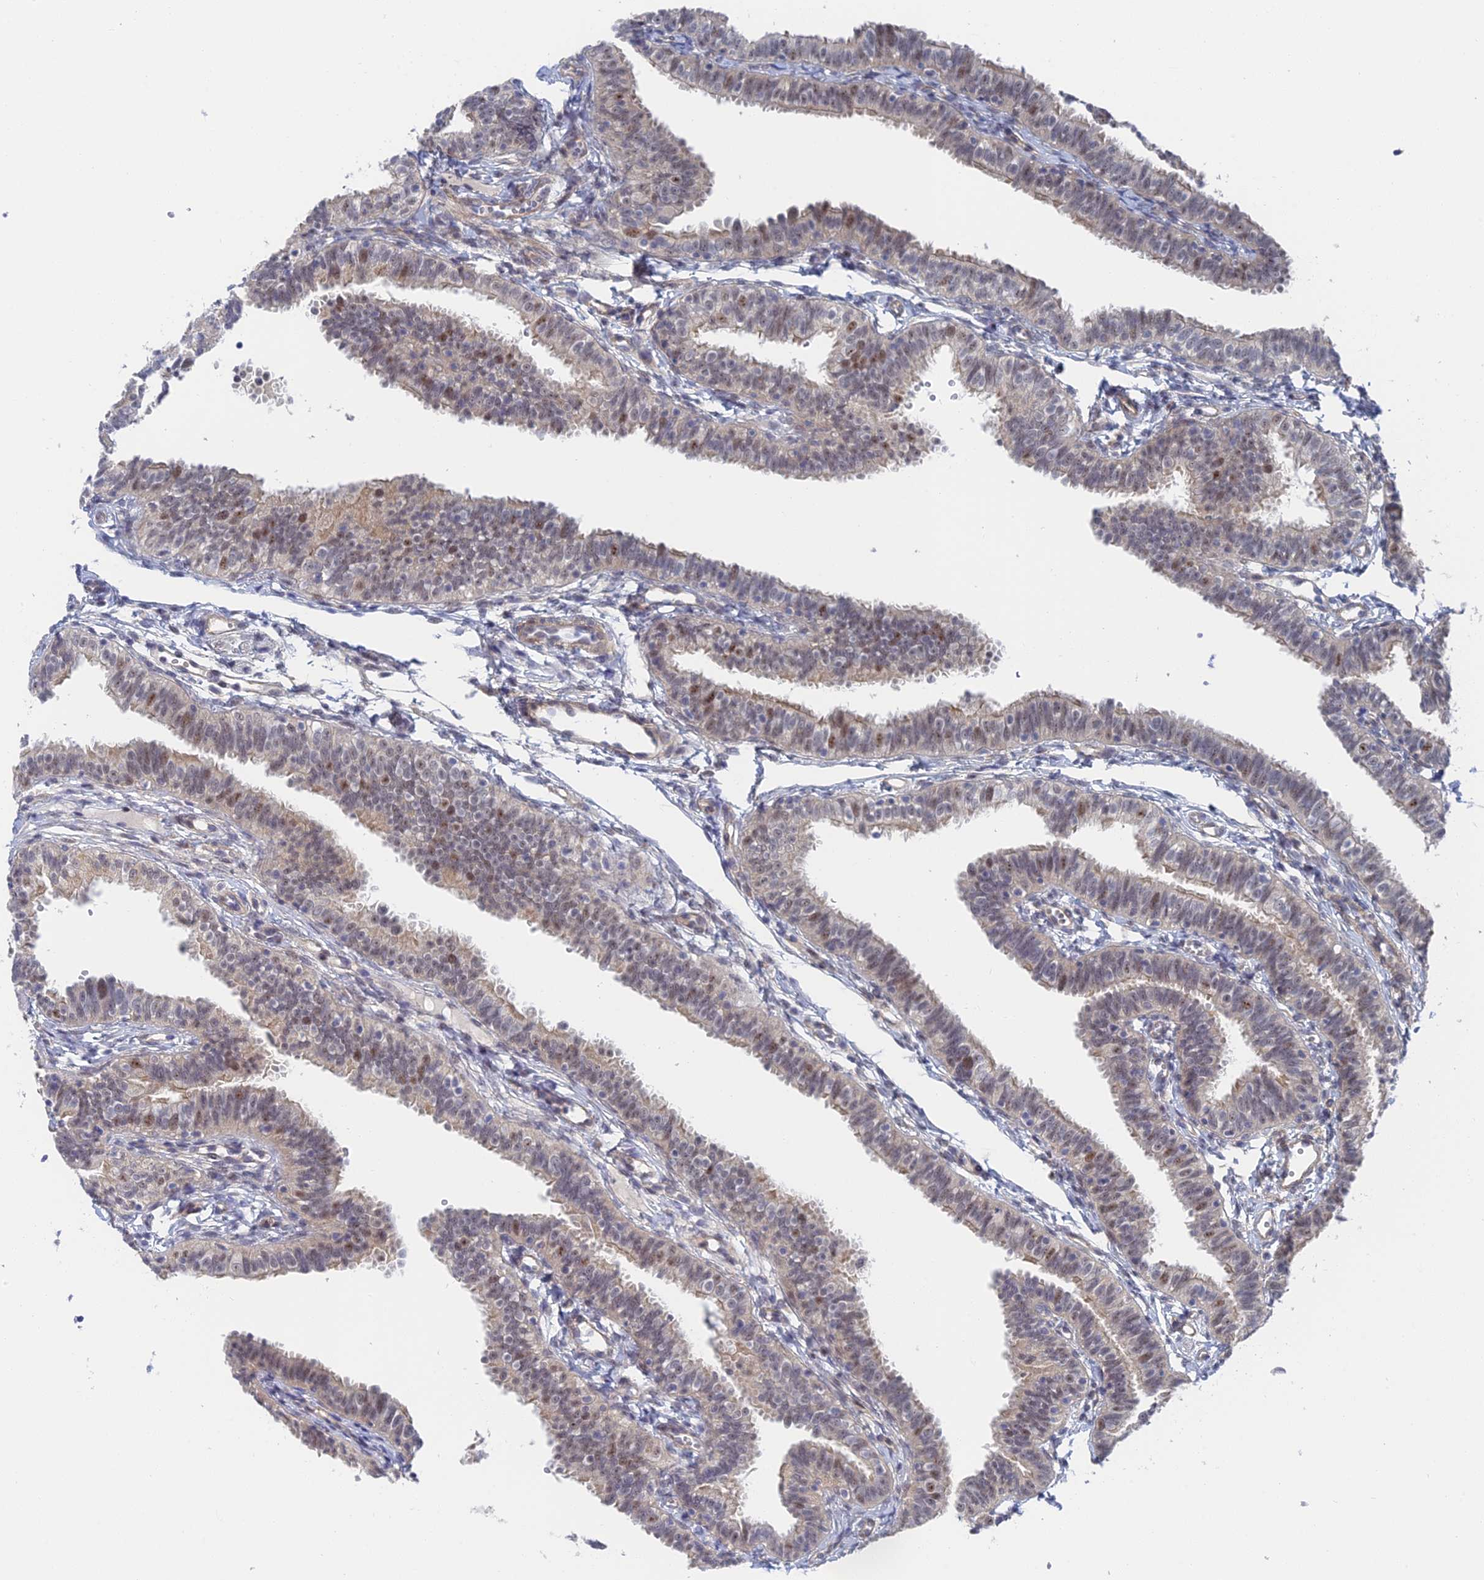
{"staining": {"intensity": "moderate", "quantity": "25%-75%", "location": "nuclear"}, "tissue": "fallopian tube", "cell_type": "Glandular cells", "image_type": "normal", "snomed": [{"axis": "morphology", "description": "Normal tissue, NOS"}, {"axis": "topography", "description": "Fallopian tube"}], "caption": "A brown stain highlights moderate nuclear positivity of a protein in glandular cells of unremarkable human fallopian tube. (DAB (3,3'-diaminobenzidine) = brown stain, brightfield microscopy at high magnification).", "gene": "CFAP92", "patient": {"sex": "female", "age": 35}}